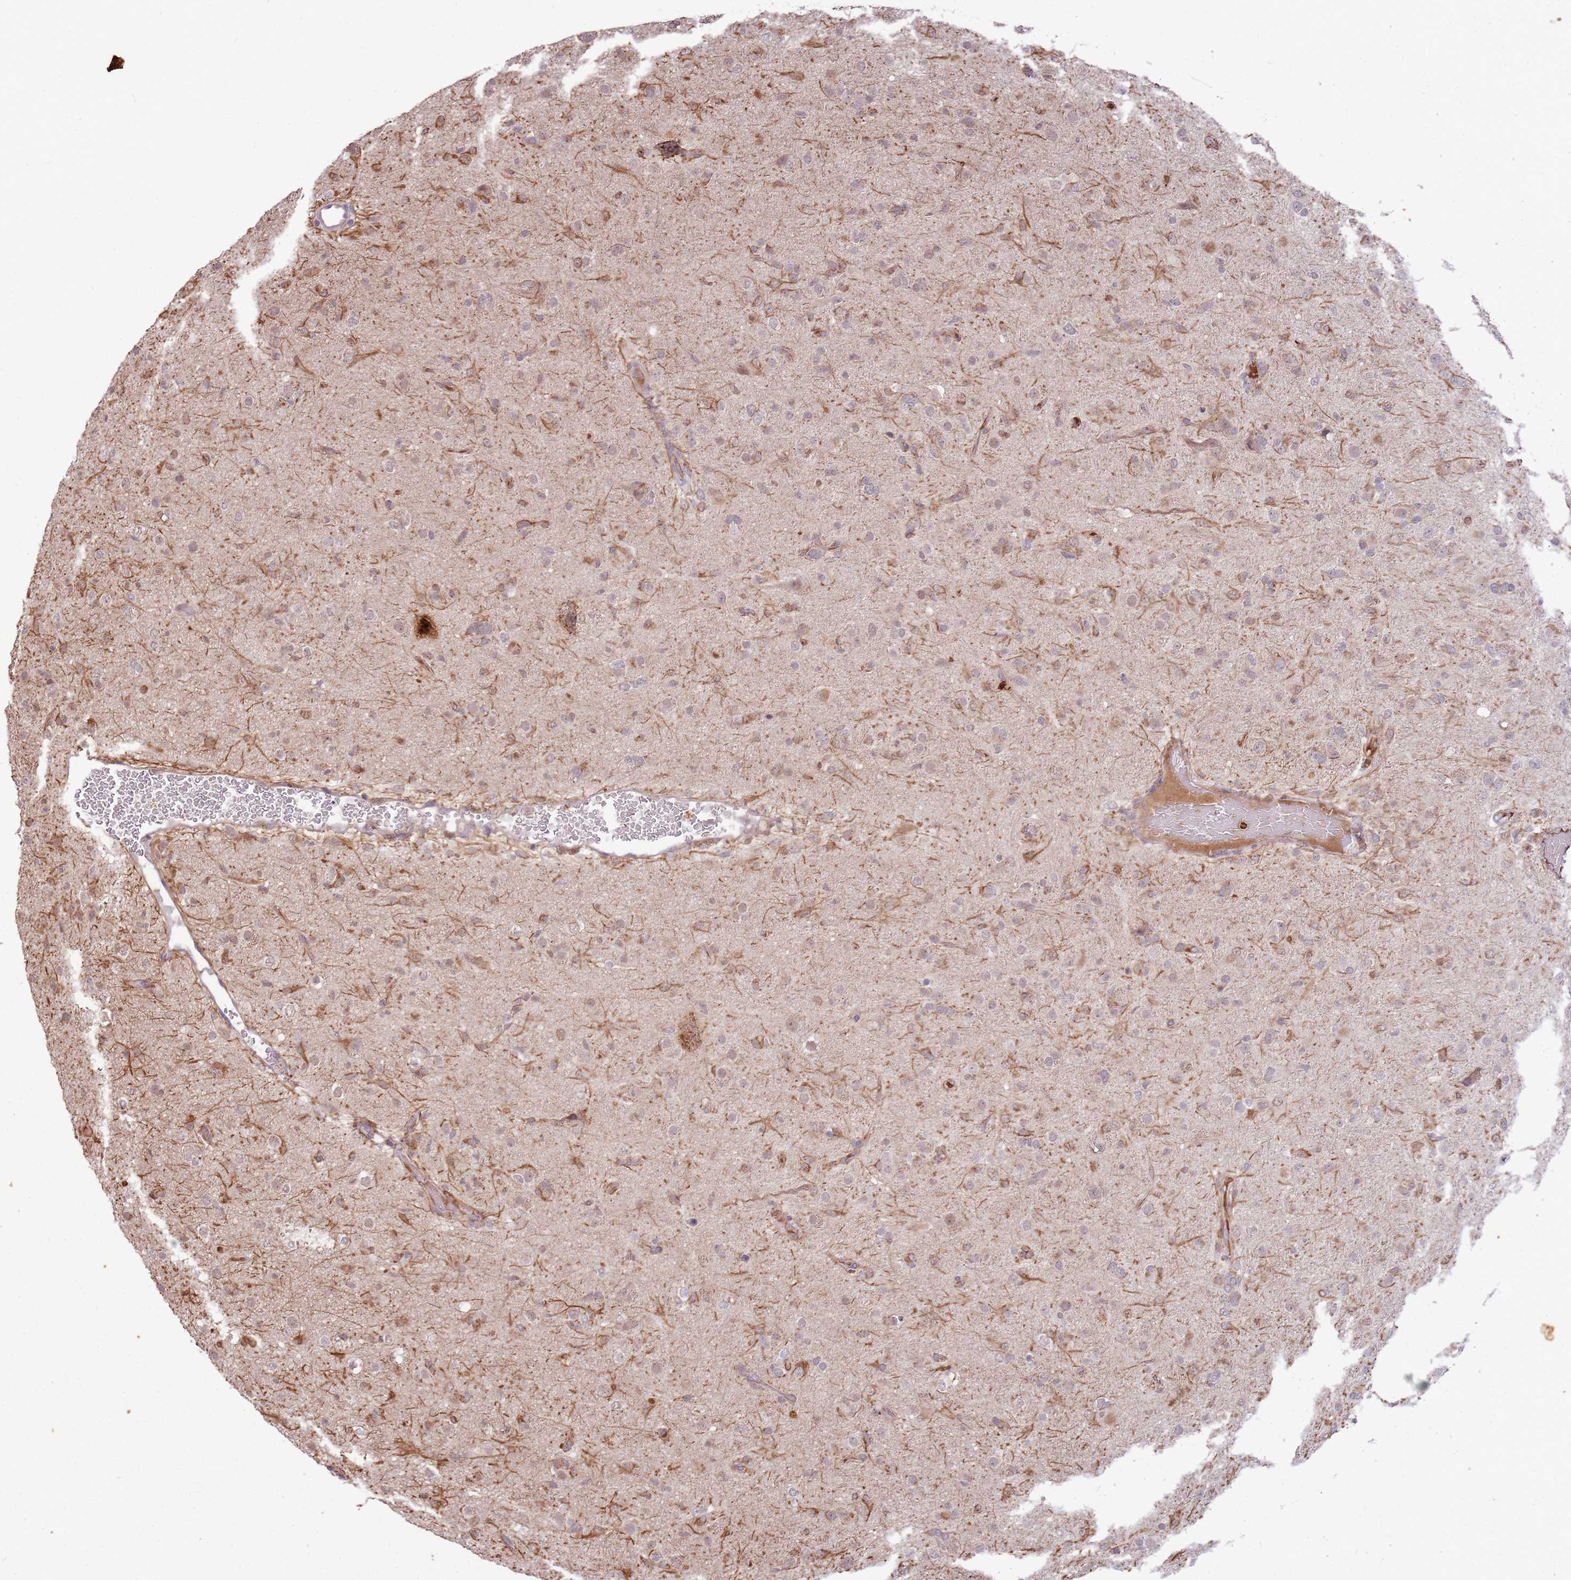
{"staining": {"intensity": "moderate", "quantity": "<25%", "location": "cytoplasmic/membranous"}, "tissue": "glioma", "cell_type": "Tumor cells", "image_type": "cancer", "snomed": [{"axis": "morphology", "description": "Glioma, malignant, Low grade"}, {"axis": "topography", "description": "Brain"}], "caption": "Human malignant glioma (low-grade) stained with a protein marker exhibits moderate staining in tumor cells.", "gene": "NBPF6", "patient": {"sex": "male", "age": 65}}